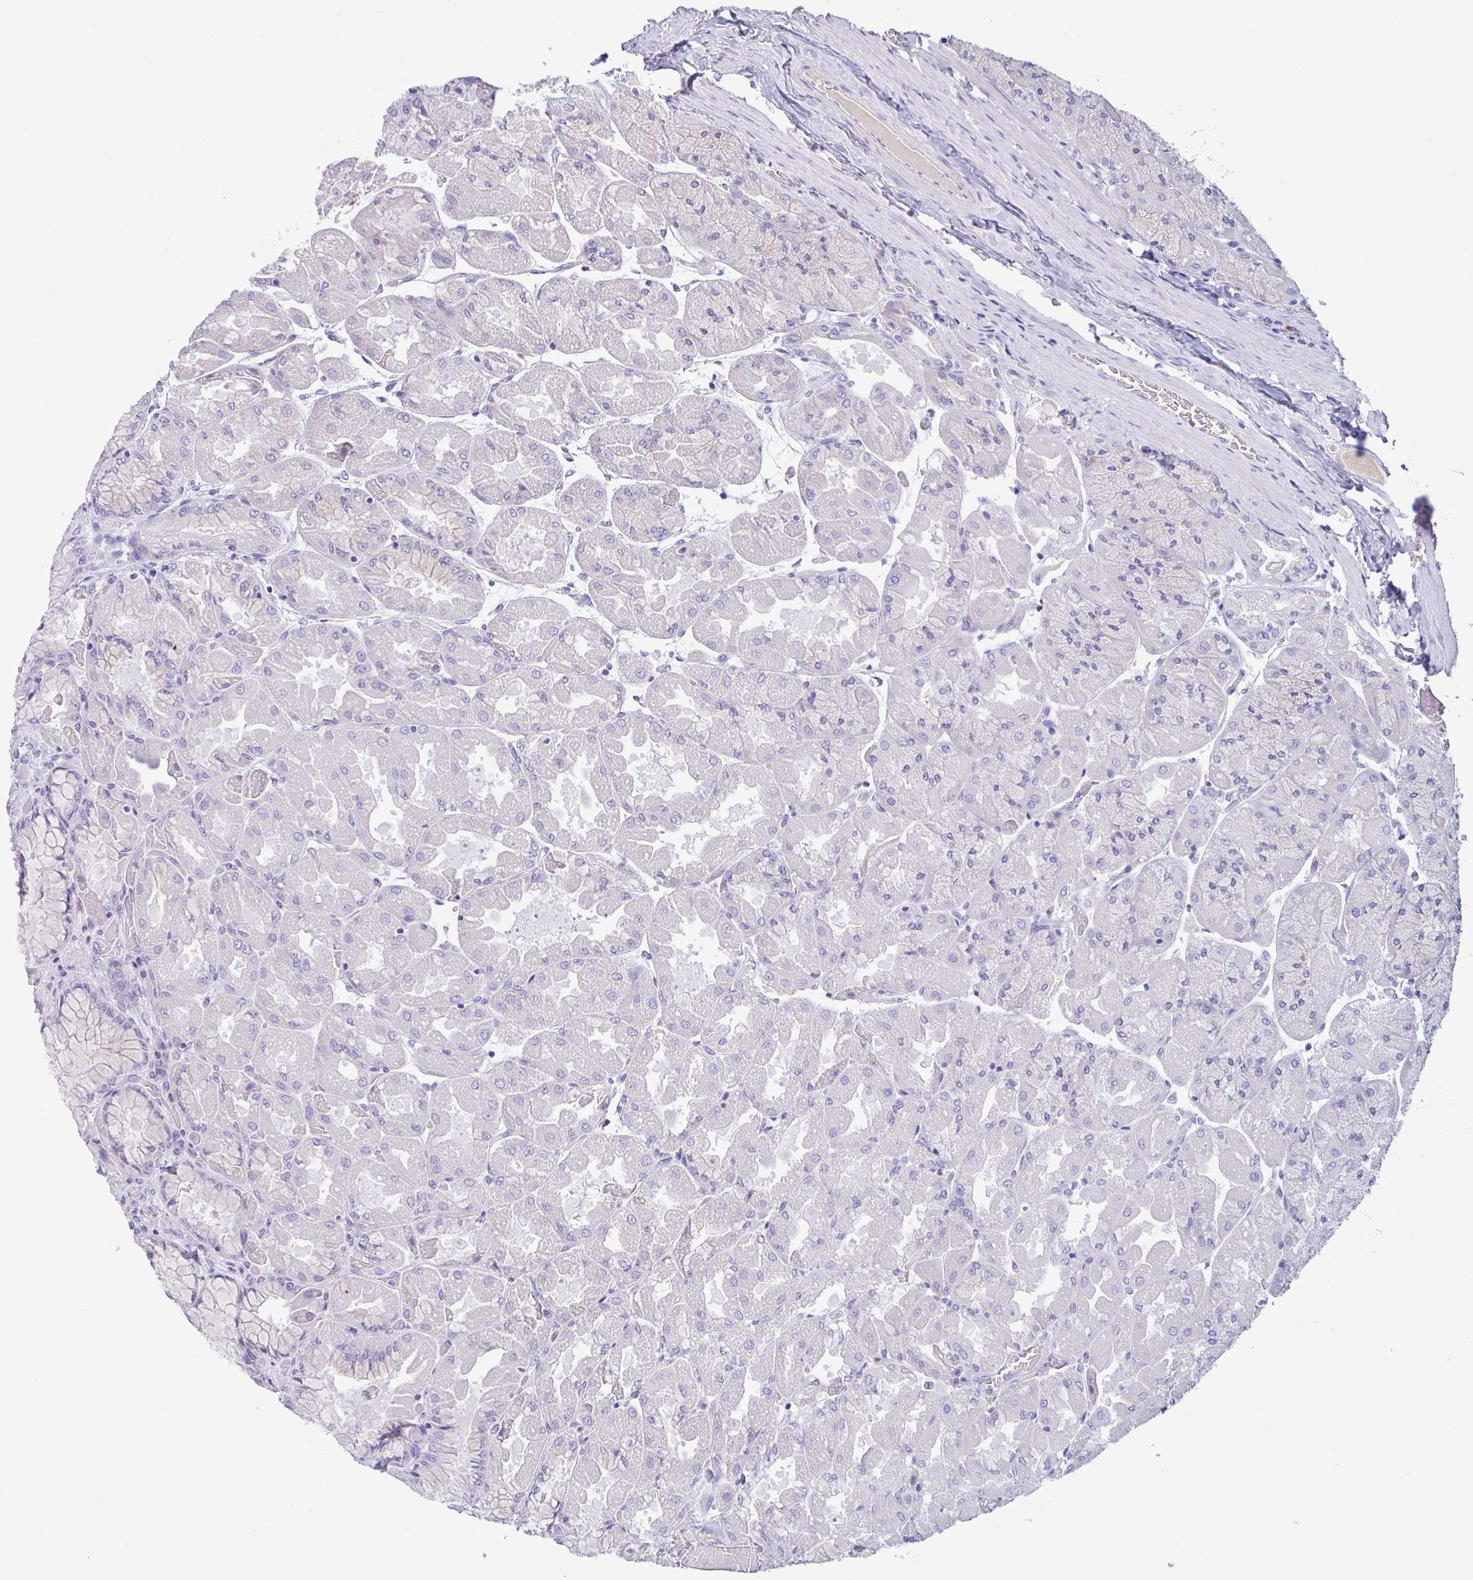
{"staining": {"intensity": "moderate", "quantity": "25%-75%", "location": "cytoplasmic/membranous"}, "tissue": "stomach", "cell_type": "Glandular cells", "image_type": "normal", "snomed": [{"axis": "morphology", "description": "Normal tissue, NOS"}, {"axis": "topography", "description": "Stomach"}], "caption": "The photomicrograph reveals a brown stain indicating the presence of a protein in the cytoplasmic/membranous of glandular cells in stomach. (DAB (3,3'-diaminobenzidine) = brown stain, brightfield microscopy at high magnification).", "gene": "FBXL20", "patient": {"sex": "female", "age": 61}}